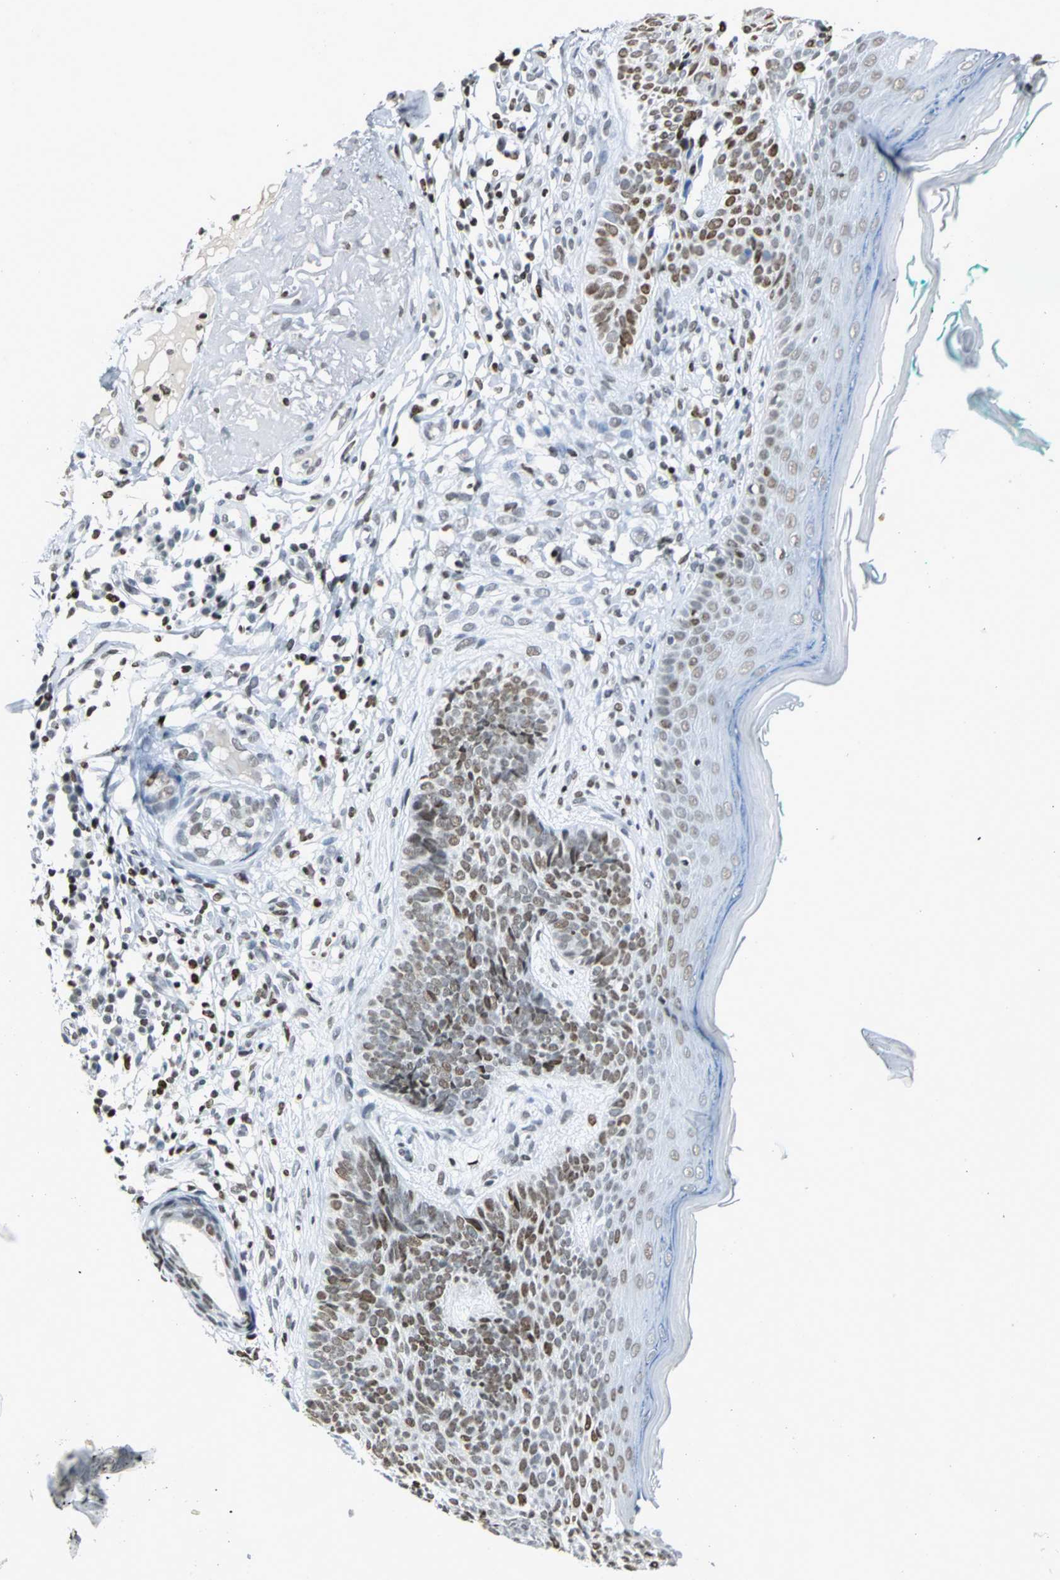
{"staining": {"intensity": "moderate", "quantity": ">75%", "location": "nuclear"}, "tissue": "skin cancer", "cell_type": "Tumor cells", "image_type": "cancer", "snomed": [{"axis": "morphology", "description": "Normal tissue, NOS"}, {"axis": "morphology", "description": "Basal cell carcinoma"}, {"axis": "topography", "description": "Skin"}], "caption": "Skin cancer stained with a brown dye displays moderate nuclear positive positivity in approximately >75% of tumor cells.", "gene": "HNRNPD", "patient": {"sex": "male", "age": 76}}